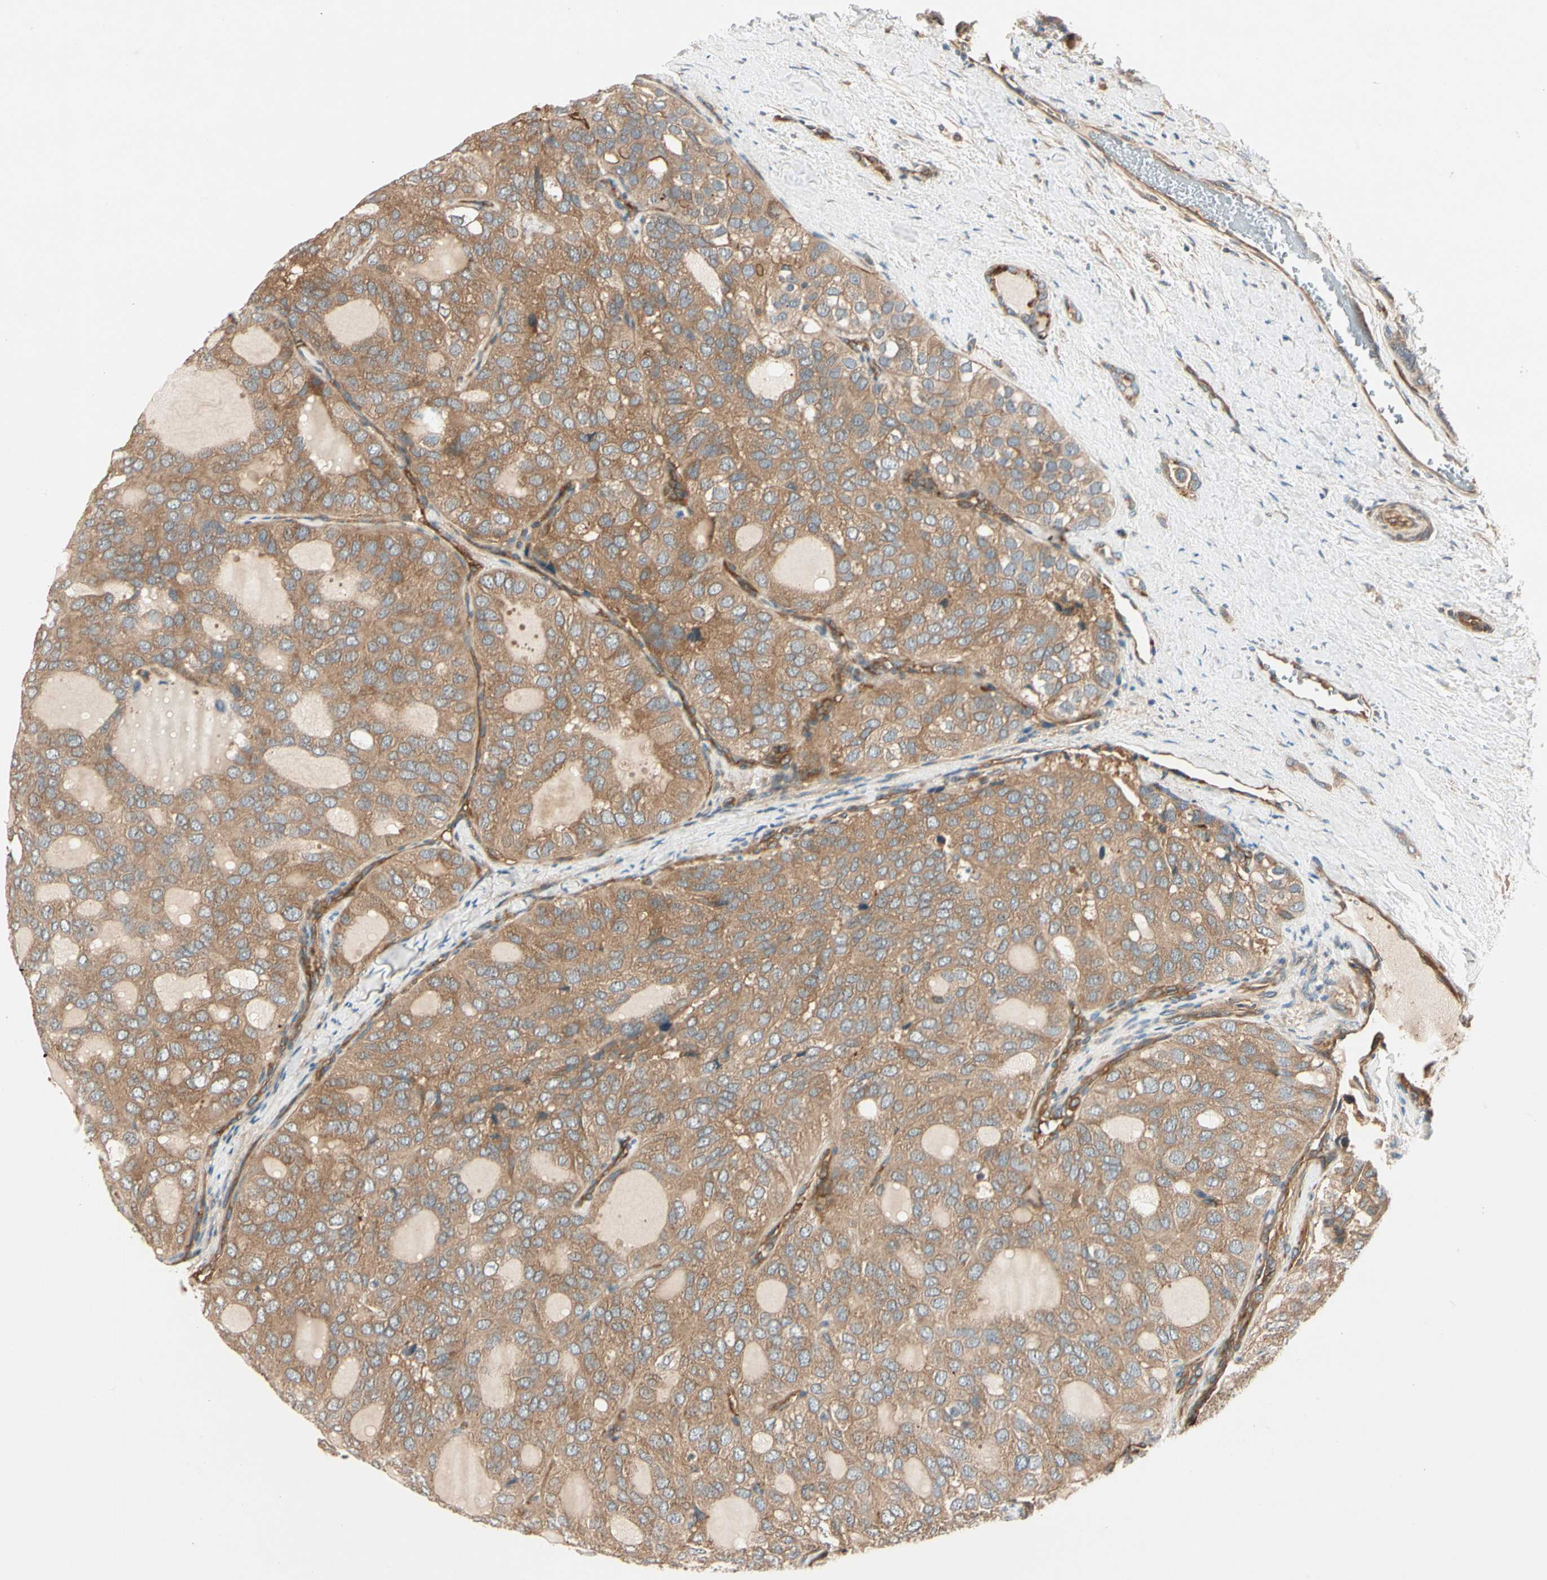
{"staining": {"intensity": "moderate", "quantity": ">75%", "location": "cytoplasmic/membranous"}, "tissue": "thyroid cancer", "cell_type": "Tumor cells", "image_type": "cancer", "snomed": [{"axis": "morphology", "description": "Follicular adenoma carcinoma, NOS"}, {"axis": "topography", "description": "Thyroid gland"}], "caption": "Protein expression analysis of thyroid follicular adenoma carcinoma displays moderate cytoplasmic/membranous positivity in about >75% of tumor cells.", "gene": "ROCK2", "patient": {"sex": "male", "age": 75}}